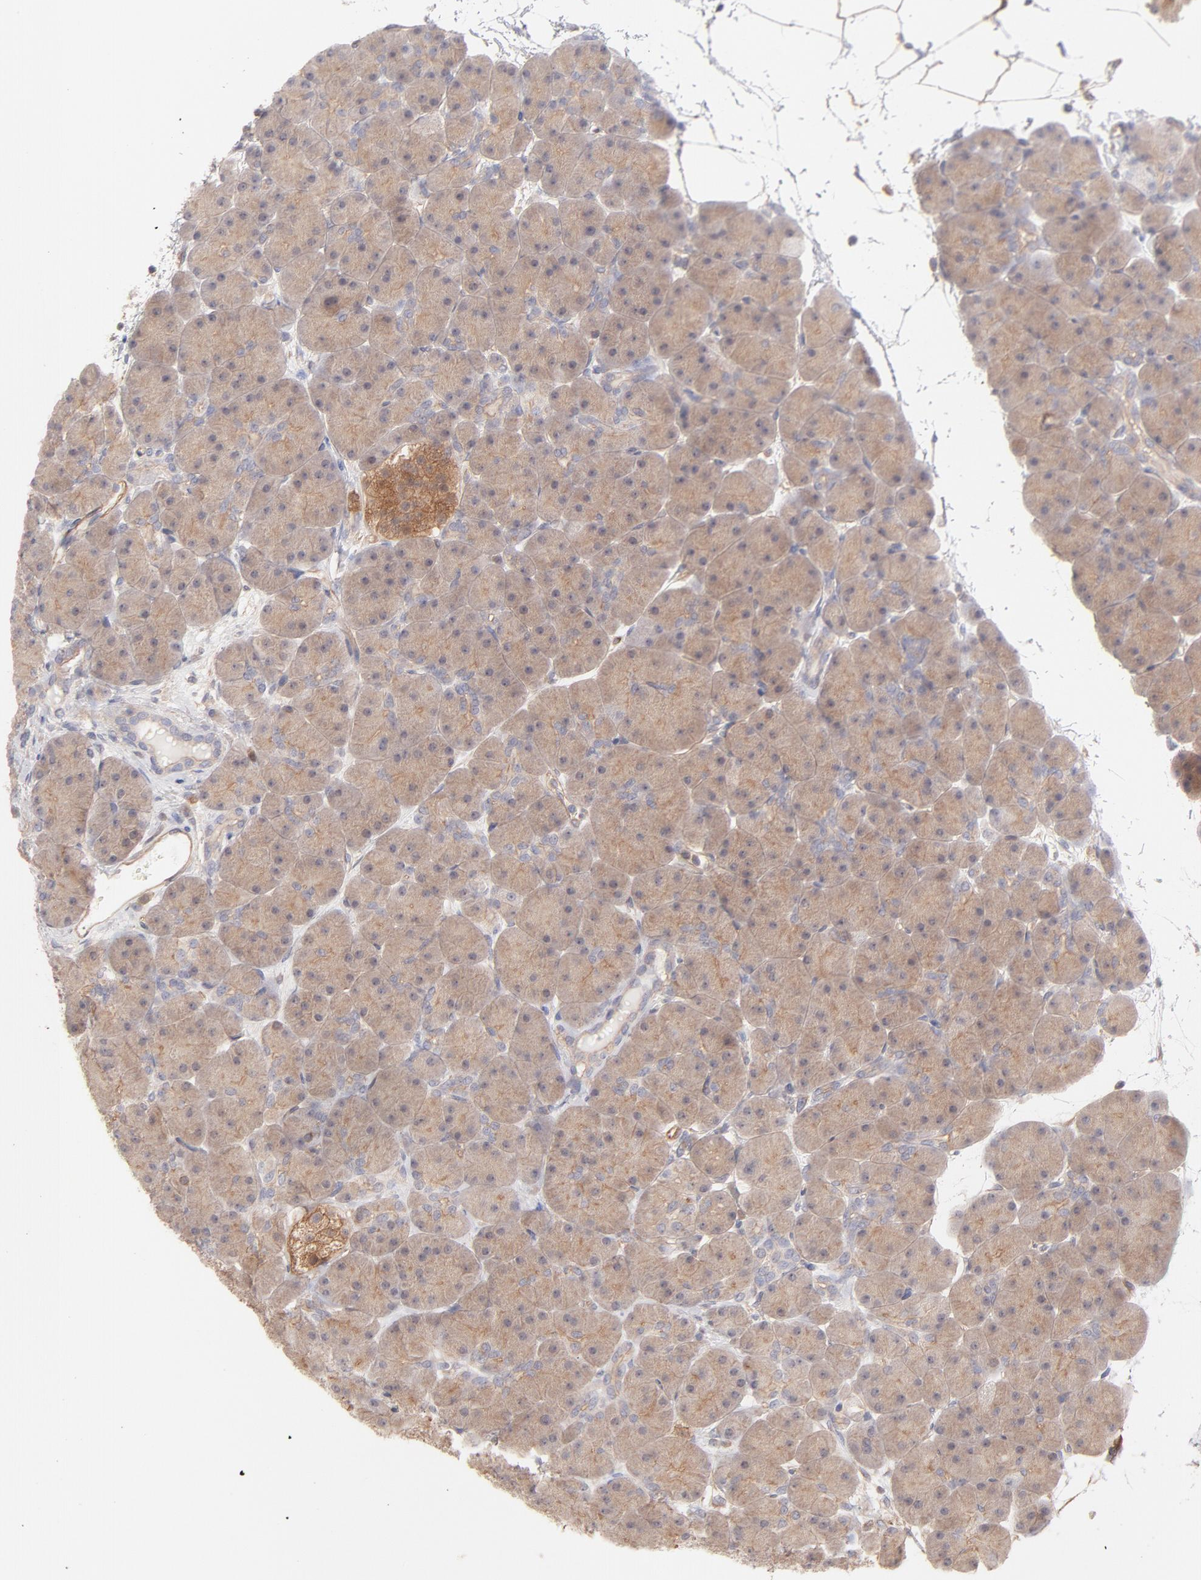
{"staining": {"intensity": "weak", "quantity": ">75%", "location": "cytoplasmic/membranous"}, "tissue": "pancreas", "cell_type": "Exocrine glandular cells", "image_type": "normal", "snomed": [{"axis": "morphology", "description": "Normal tissue, NOS"}, {"axis": "topography", "description": "Pancreas"}], "caption": "Pancreas was stained to show a protein in brown. There is low levels of weak cytoplasmic/membranous expression in about >75% of exocrine glandular cells. Using DAB (brown) and hematoxylin (blue) stains, captured at high magnification using brightfield microscopy.", "gene": "LDLRAP1", "patient": {"sex": "male", "age": 66}}